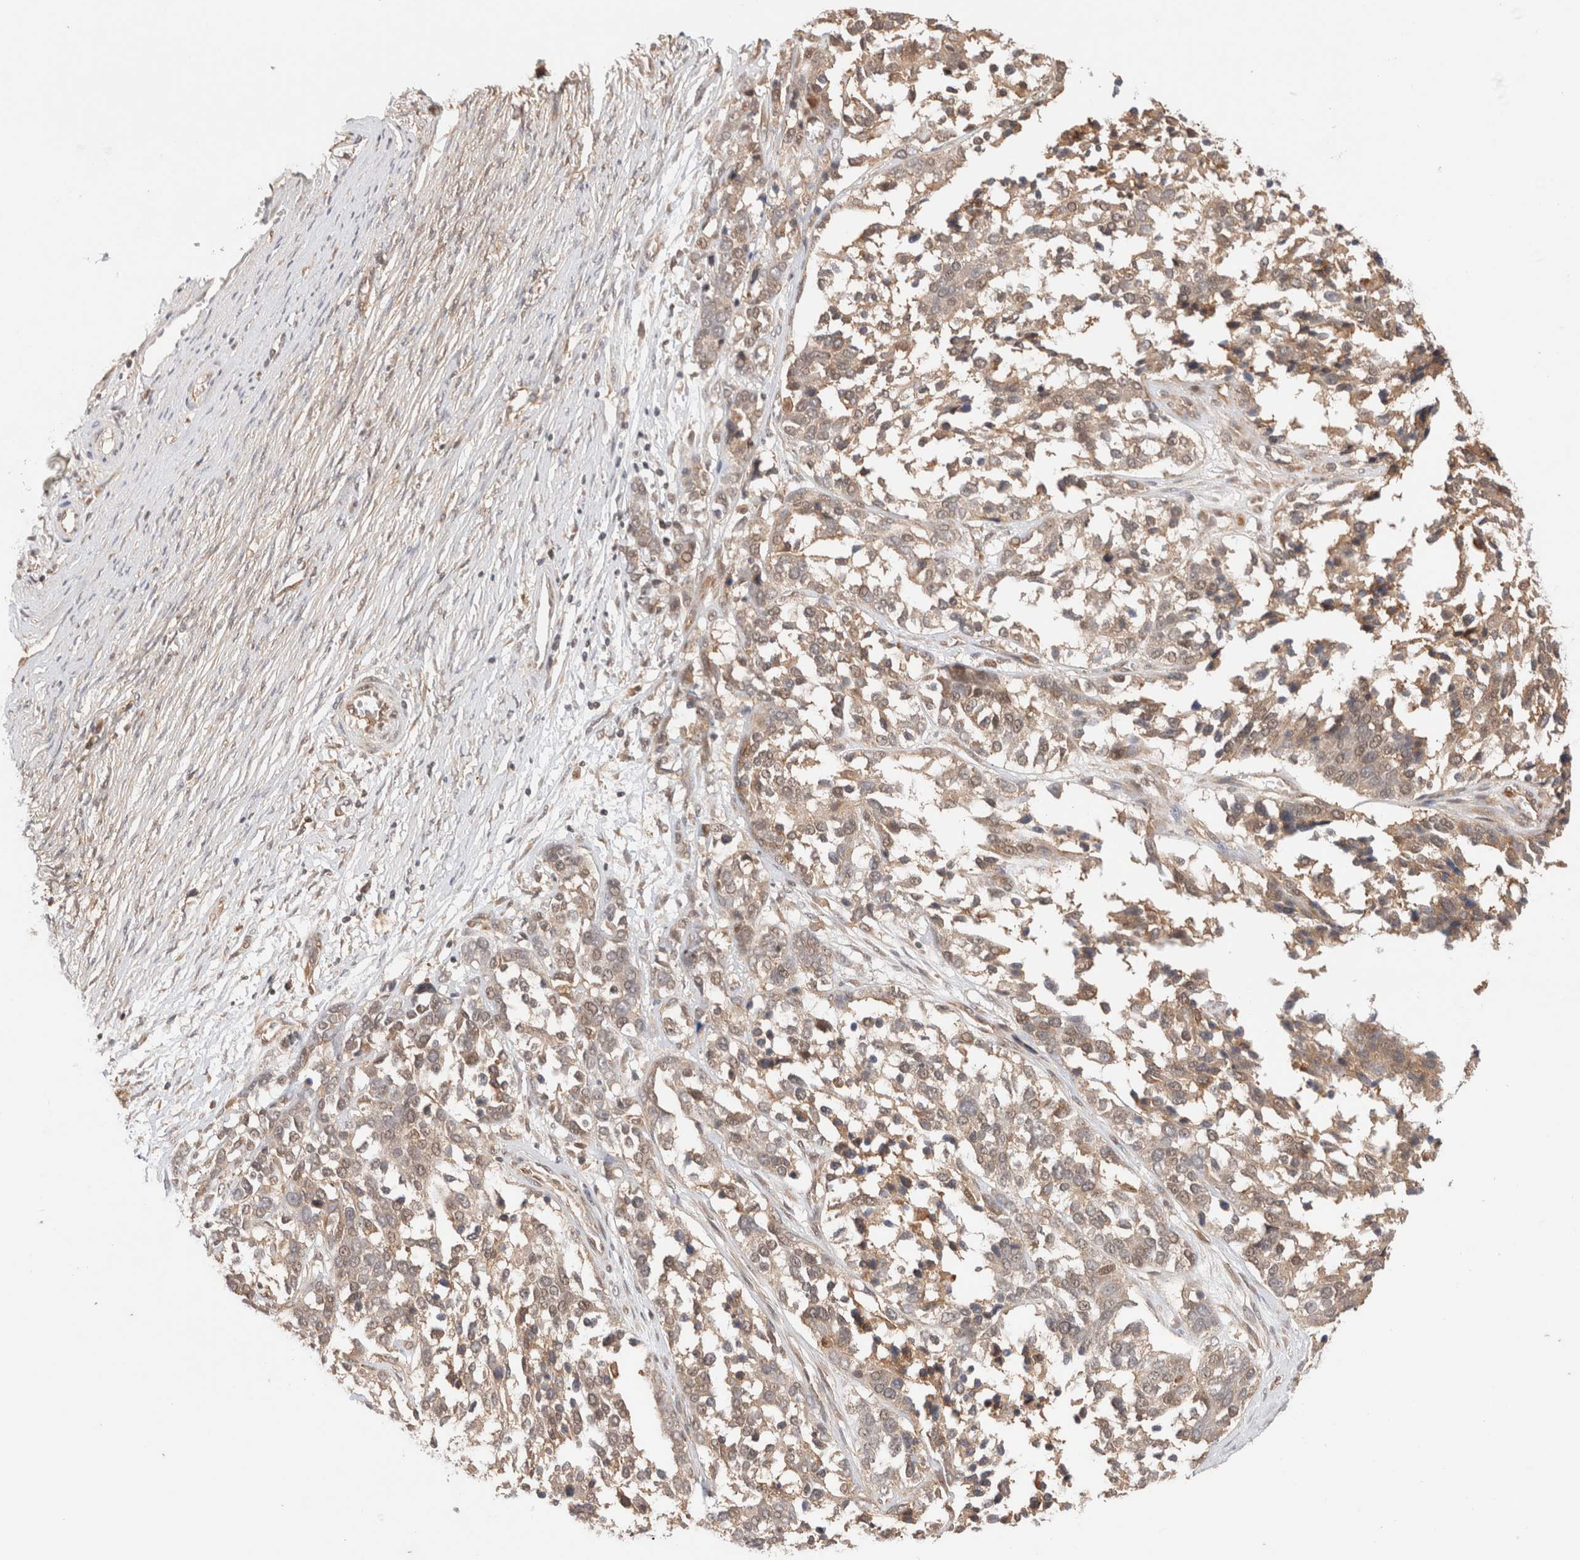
{"staining": {"intensity": "weak", "quantity": ">75%", "location": "cytoplasmic/membranous,nuclear"}, "tissue": "ovarian cancer", "cell_type": "Tumor cells", "image_type": "cancer", "snomed": [{"axis": "morphology", "description": "Cystadenocarcinoma, serous, NOS"}, {"axis": "topography", "description": "Ovary"}], "caption": "Ovarian cancer stained with a protein marker displays weak staining in tumor cells.", "gene": "SIKE1", "patient": {"sex": "female", "age": 44}}